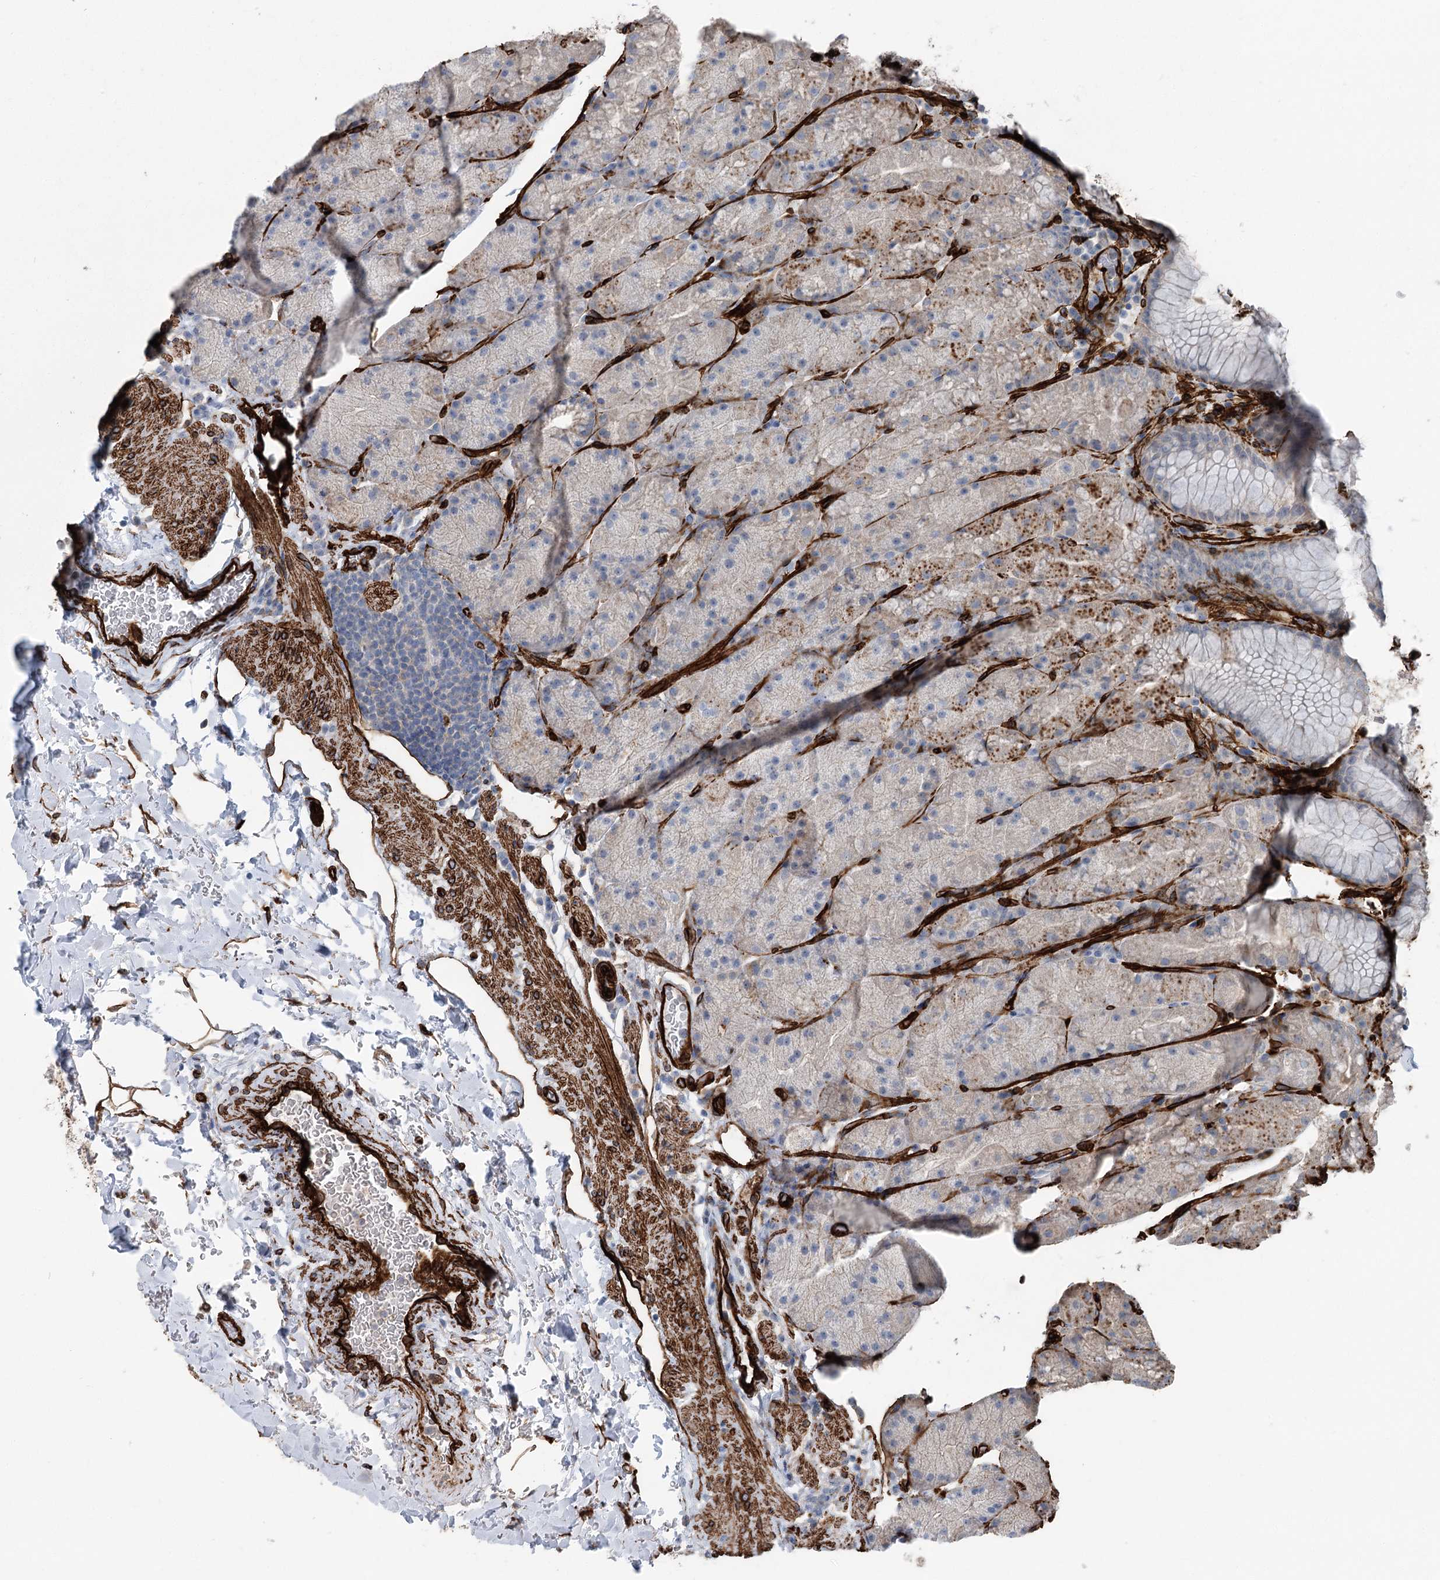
{"staining": {"intensity": "moderate", "quantity": "<25%", "location": "cytoplasmic/membranous"}, "tissue": "stomach", "cell_type": "Glandular cells", "image_type": "normal", "snomed": [{"axis": "morphology", "description": "Normal tissue, NOS"}, {"axis": "topography", "description": "Stomach, upper"}, {"axis": "topography", "description": "Stomach, lower"}], "caption": "Immunohistochemical staining of normal stomach reveals <25% levels of moderate cytoplasmic/membranous protein positivity in about <25% of glandular cells. (Brightfield microscopy of DAB IHC at high magnification).", "gene": "IQSEC1", "patient": {"sex": "male", "age": 67}}